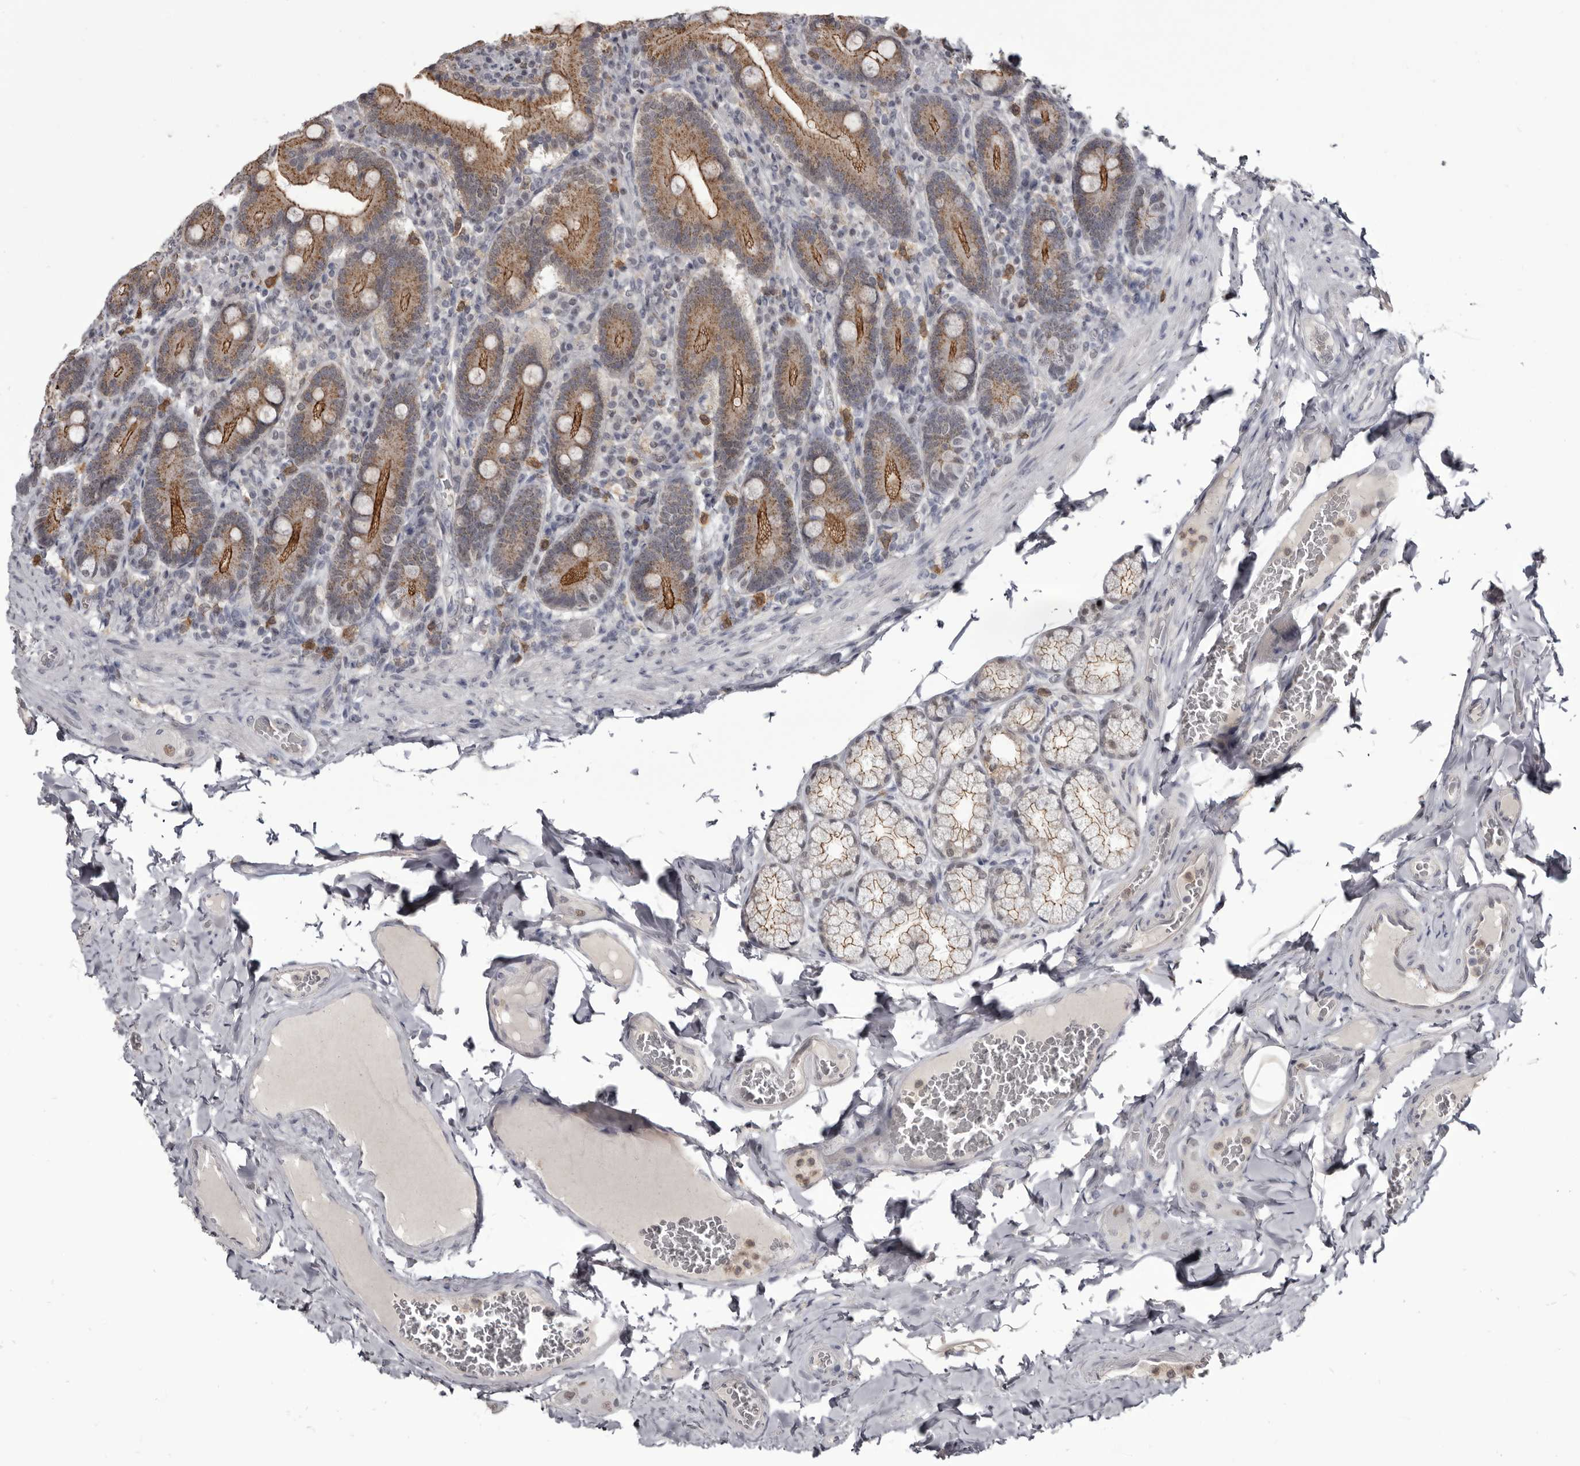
{"staining": {"intensity": "moderate", "quantity": ">75%", "location": "cytoplasmic/membranous"}, "tissue": "duodenum", "cell_type": "Glandular cells", "image_type": "normal", "snomed": [{"axis": "morphology", "description": "Normal tissue, NOS"}, {"axis": "topography", "description": "Duodenum"}], "caption": "Brown immunohistochemical staining in normal human duodenum exhibits moderate cytoplasmic/membranous staining in about >75% of glandular cells. The staining was performed using DAB (3,3'-diaminobenzidine) to visualize the protein expression in brown, while the nuclei were stained in blue with hematoxylin (Magnification: 20x).", "gene": "CGN", "patient": {"sex": "female", "age": 62}}